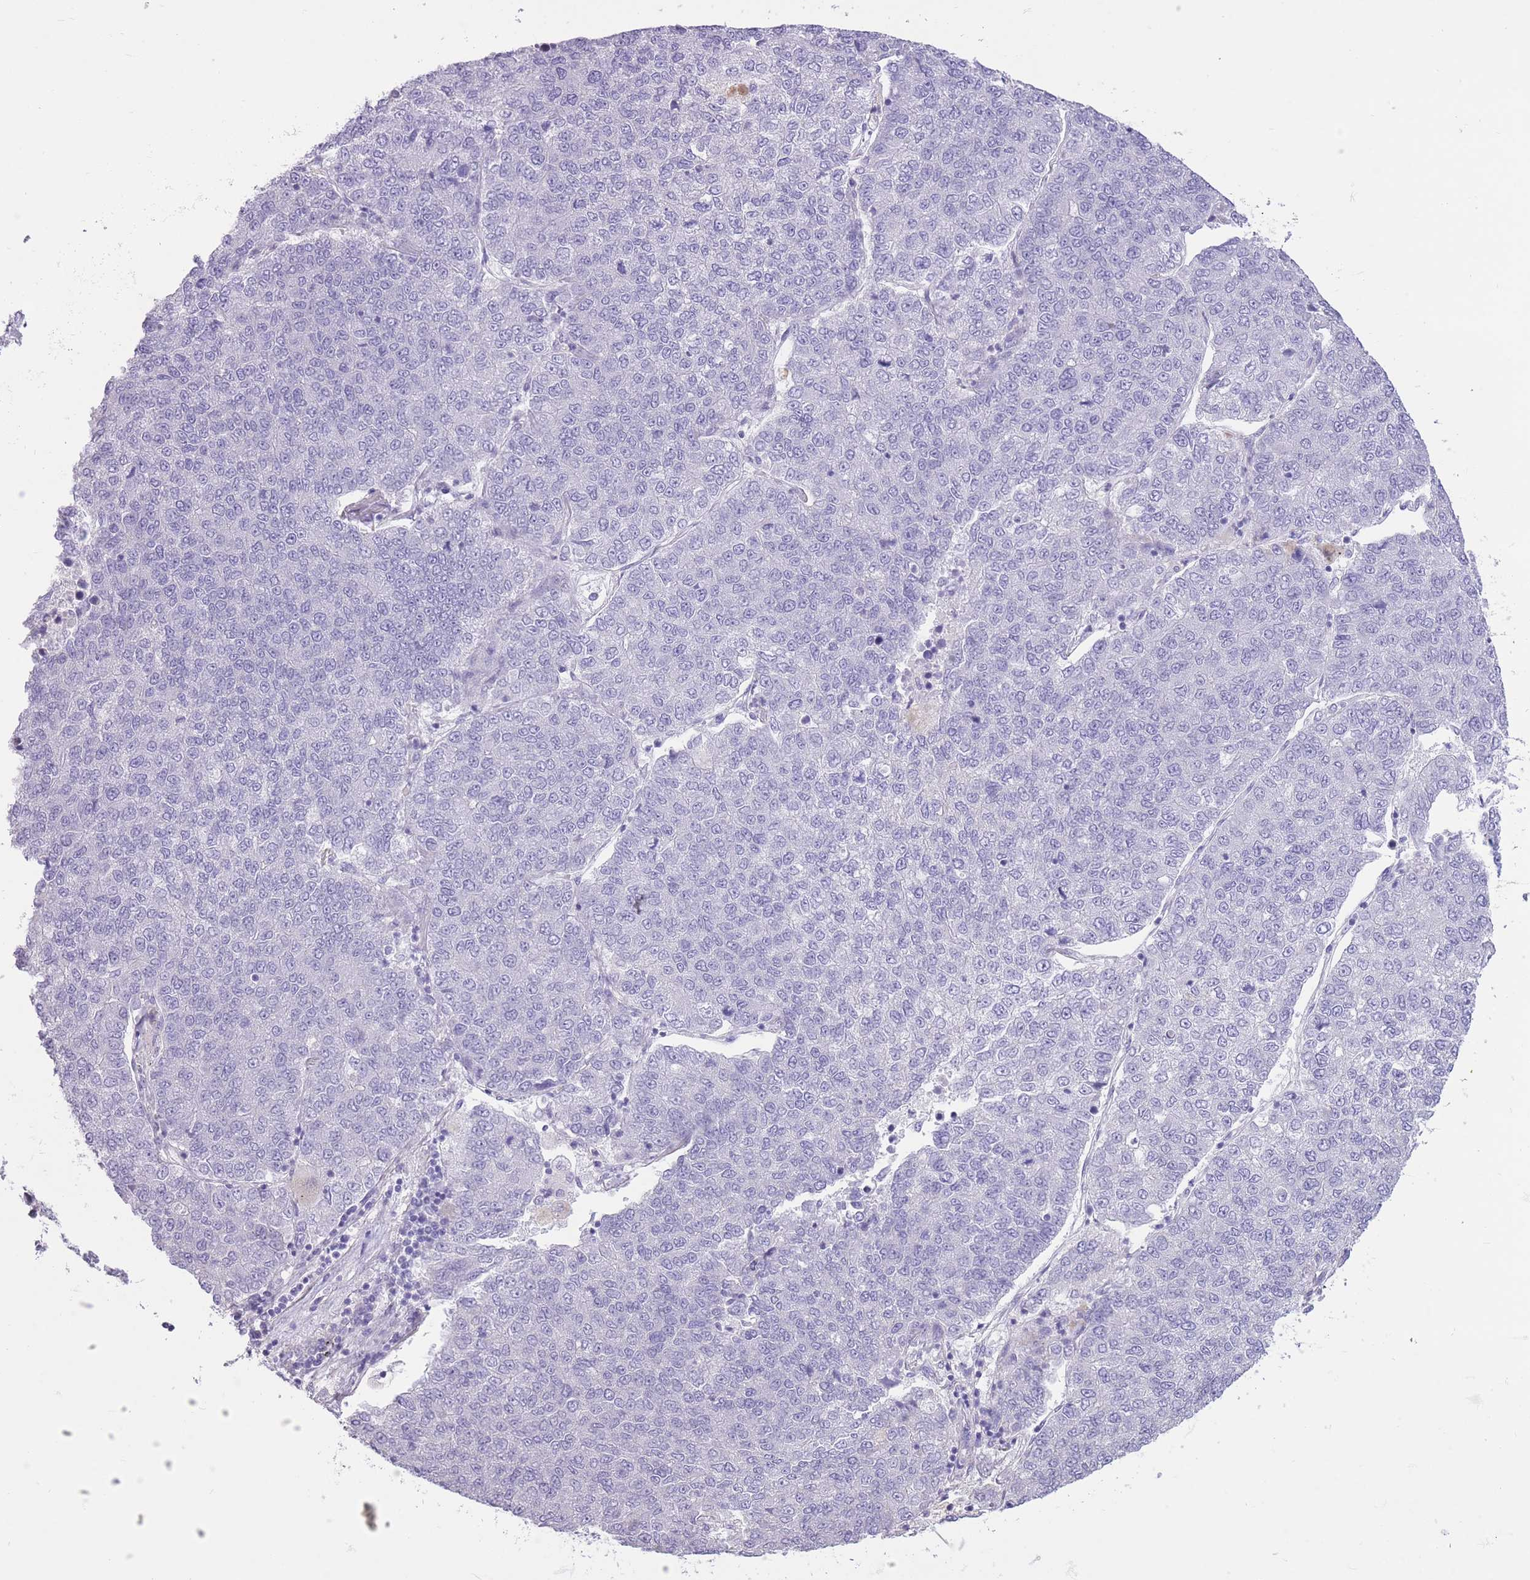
{"staining": {"intensity": "negative", "quantity": "none", "location": "none"}, "tissue": "lung cancer", "cell_type": "Tumor cells", "image_type": "cancer", "snomed": [{"axis": "morphology", "description": "Adenocarcinoma, NOS"}, {"axis": "topography", "description": "Lung"}], "caption": "Adenocarcinoma (lung) stained for a protein using IHC demonstrates no expression tumor cells.", "gene": "WDR70", "patient": {"sex": "male", "age": 49}}